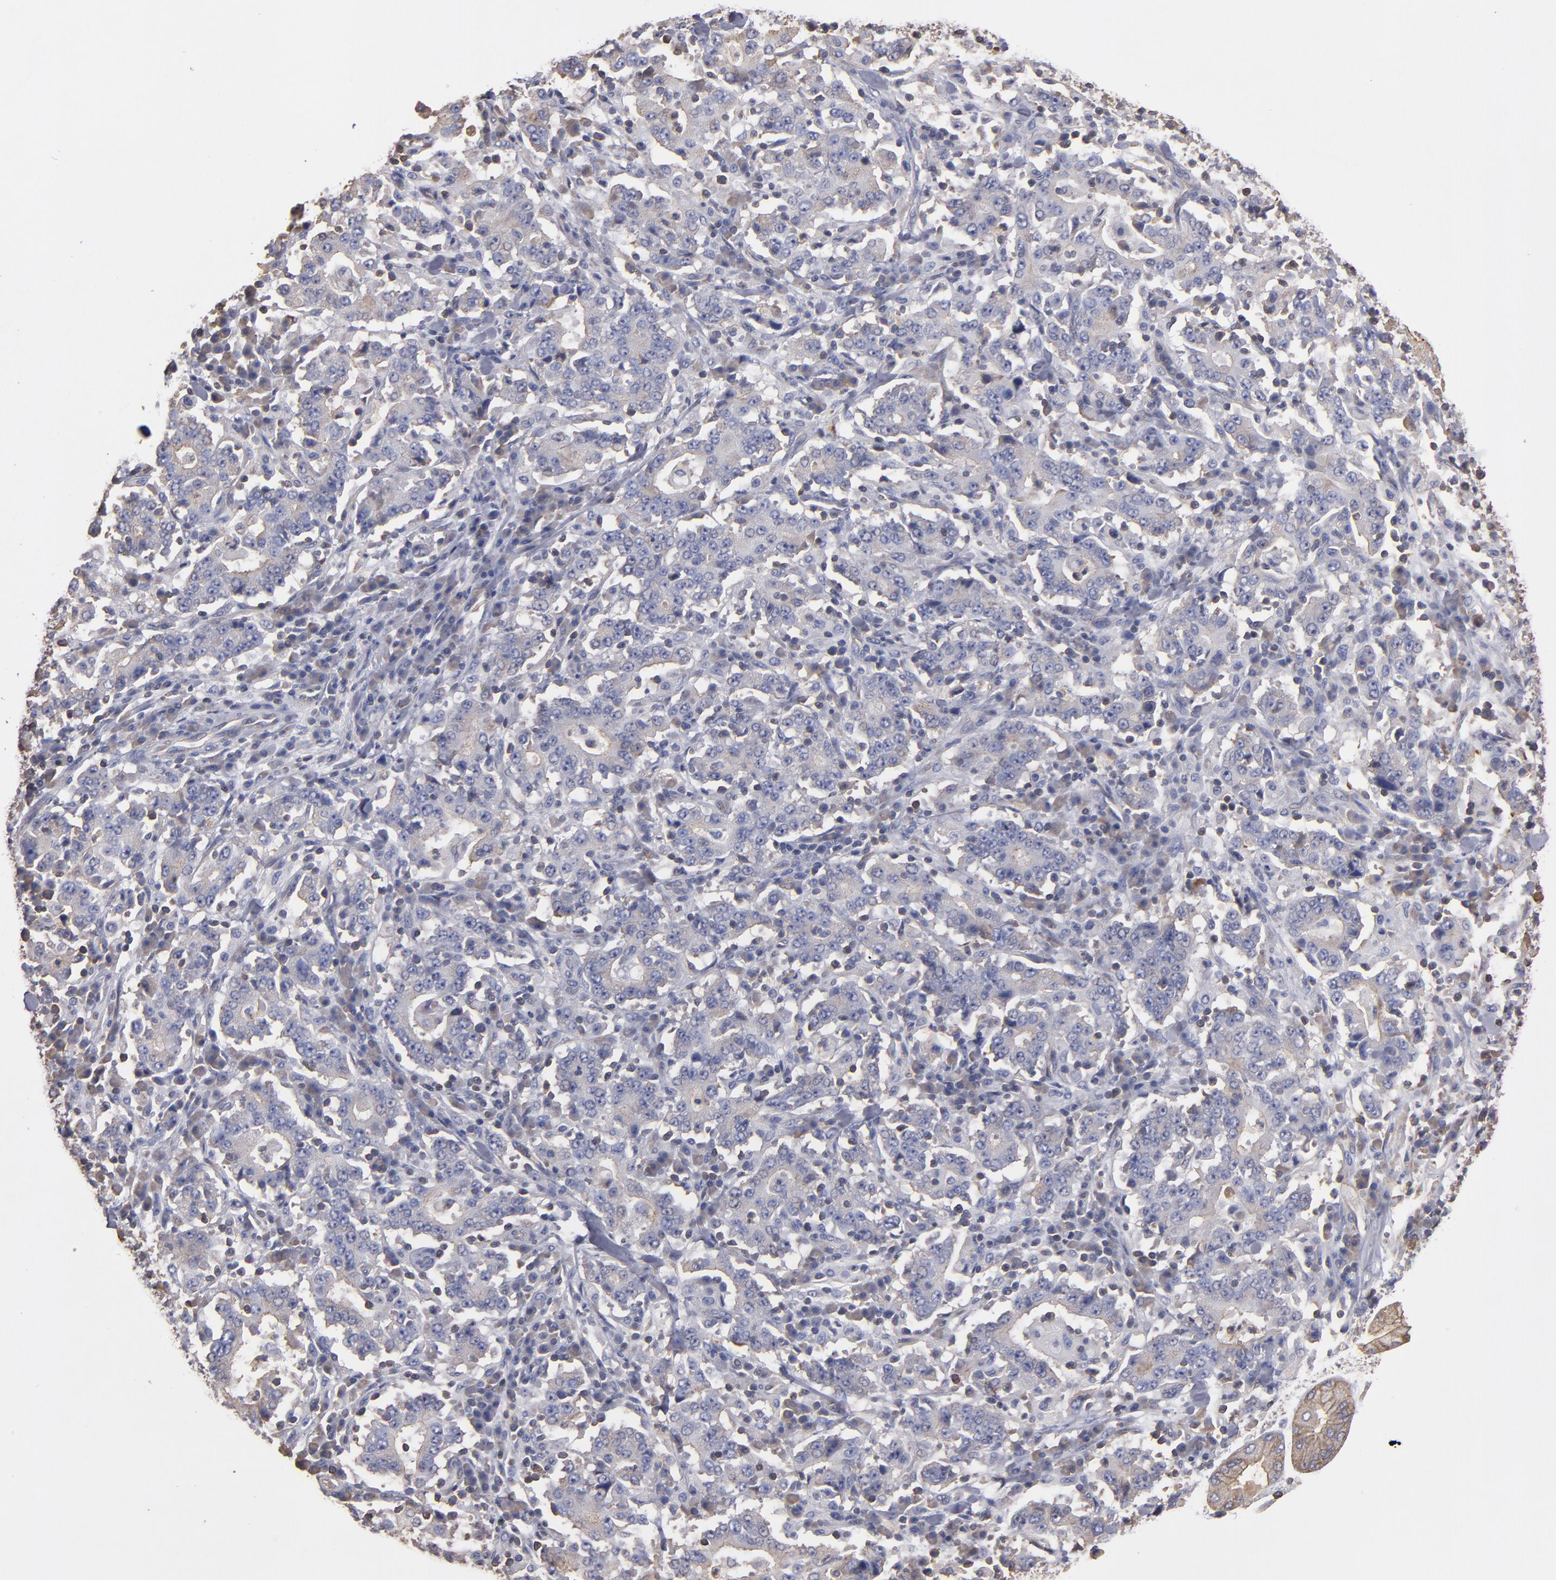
{"staining": {"intensity": "negative", "quantity": "none", "location": "none"}, "tissue": "stomach cancer", "cell_type": "Tumor cells", "image_type": "cancer", "snomed": [{"axis": "morphology", "description": "Normal tissue, NOS"}, {"axis": "morphology", "description": "Adenocarcinoma, NOS"}, {"axis": "topography", "description": "Stomach, upper"}, {"axis": "topography", "description": "Stomach"}], "caption": "Immunohistochemistry micrograph of adenocarcinoma (stomach) stained for a protein (brown), which demonstrates no positivity in tumor cells. (Stains: DAB (3,3'-diaminobenzidine) IHC with hematoxylin counter stain, Microscopy: brightfield microscopy at high magnification).", "gene": "ESYT2", "patient": {"sex": "male", "age": 59}}